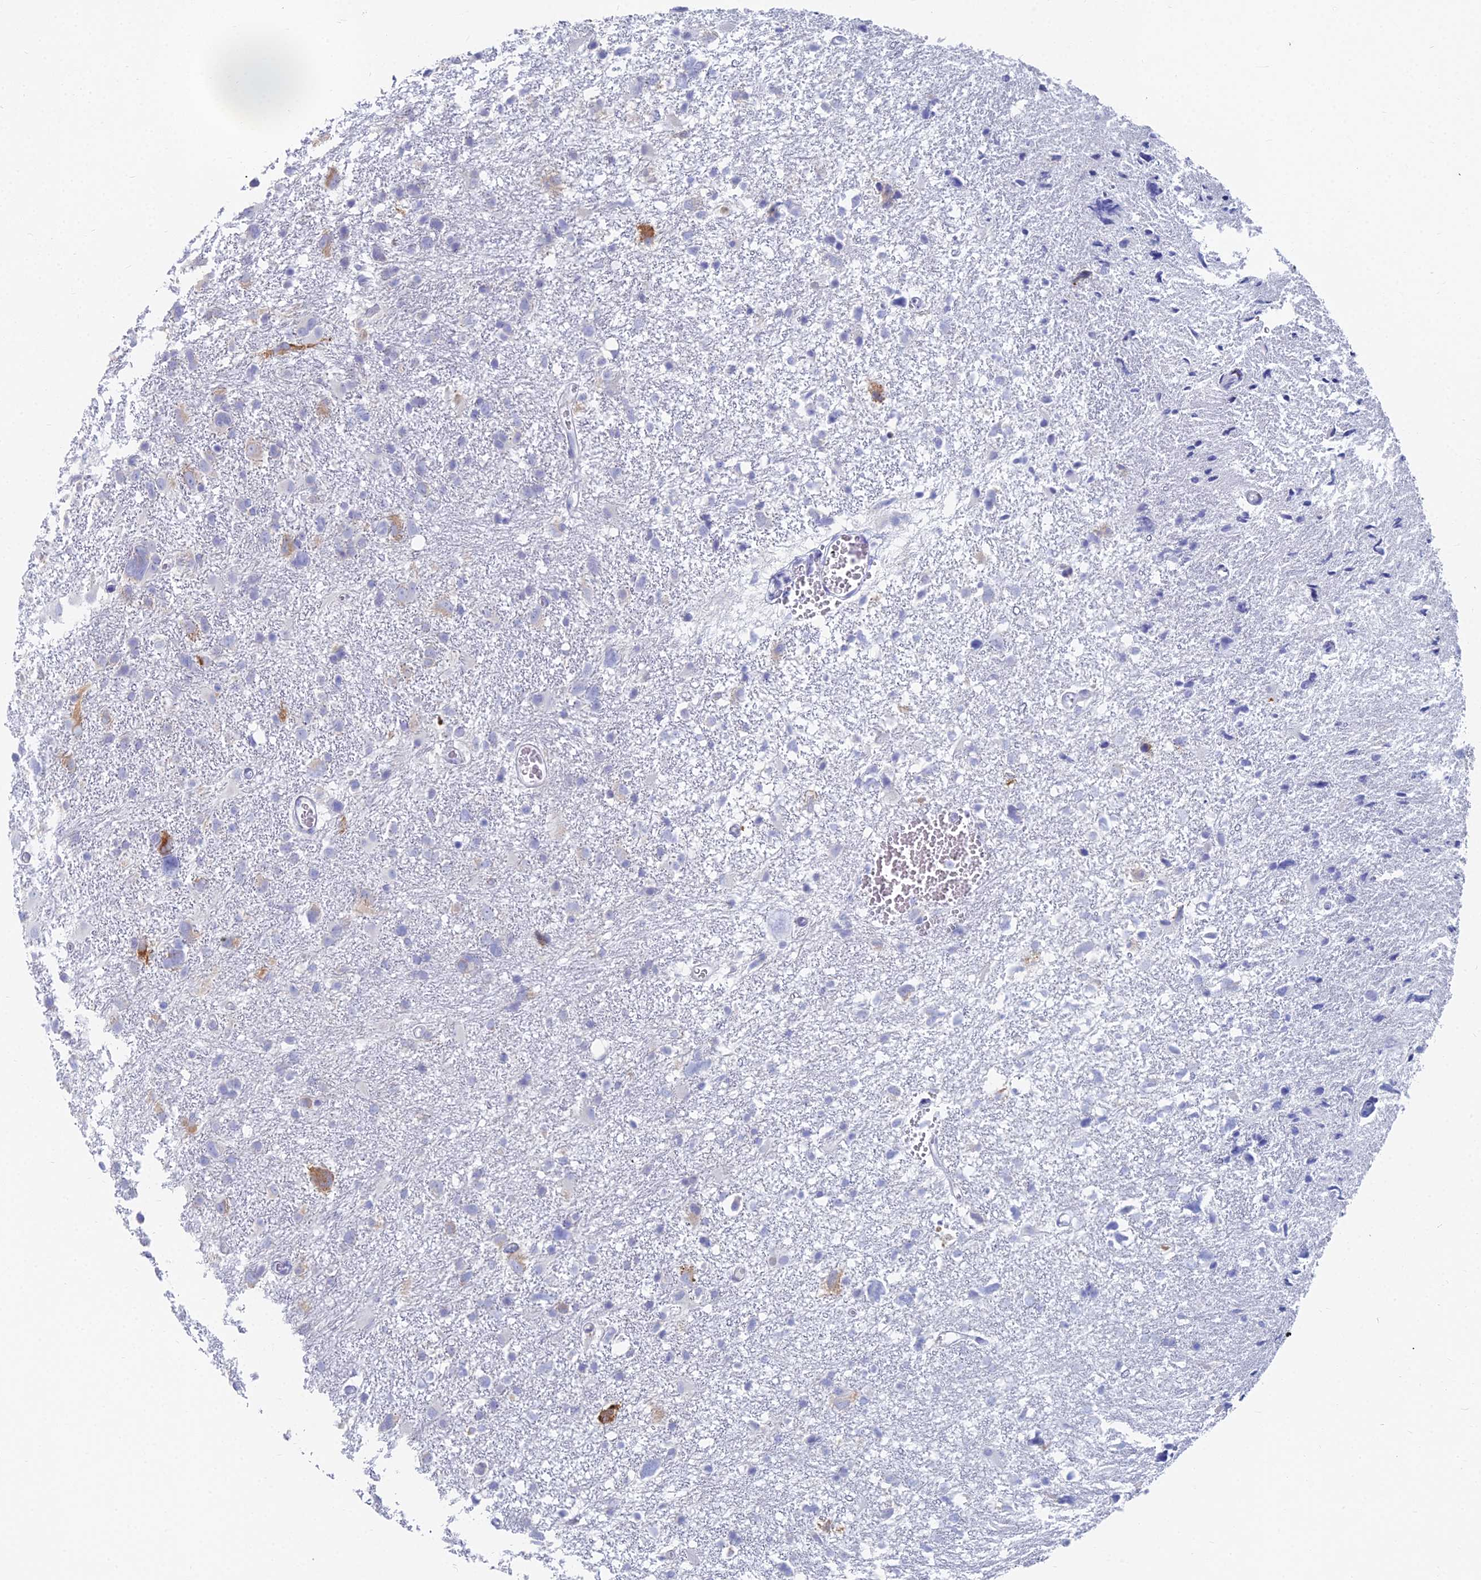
{"staining": {"intensity": "negative", "quantity": "none", "location": "none"}, "tissue": "glioma", "cell_type": "Tumor cells", "image_type": "cancer", "snomed": [{"axis": "morphology", "description": "Glioma, malignant, High grade"}, {"axis": "topography", "description": "Brain"}], "caption": "Protein analysis of glioma demonstrates no significant positivity in tumor cells.", "gene": "TNNT3", "patient": {"sex": "male", "age": 61}}